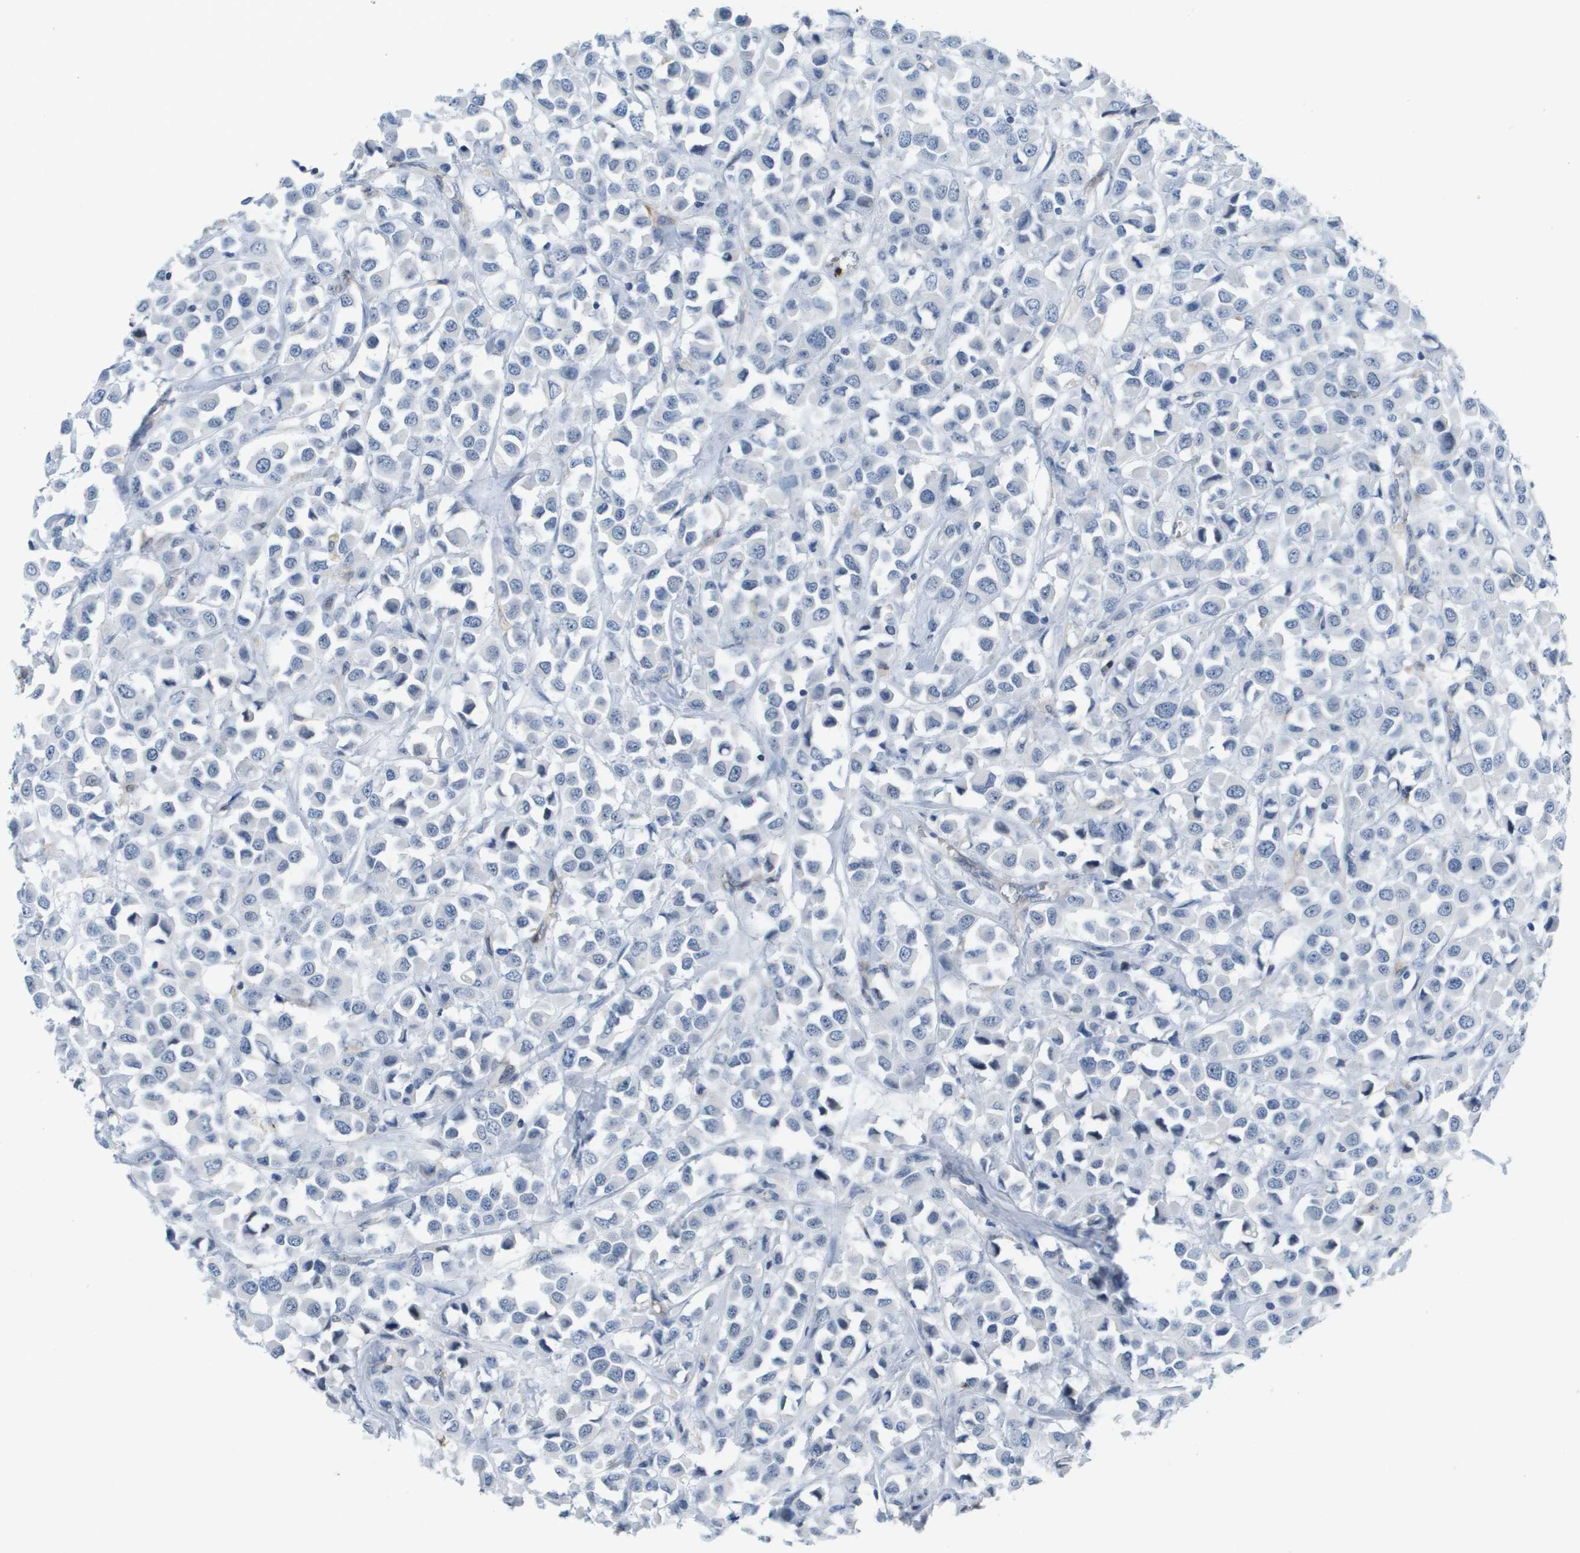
{"staining": {"intensity": "negative", "quantity": "none", "location": "none"}, "tissue": "breast cancer", "cell_type": "Tumor cells", "image_type": "cancer", "snomed": [{"axis": "morphology", "description": "Duct carcinoma"}, {"axis": "topography", "description": "Breast"}], "caption": "High power microscopy image of an immunohistochemistry (IHC) image of breast cancer, revealing no significant expression in tumor cells.", "gene": "ITGA6", "patient": {"sex": "female", "age": 61}}